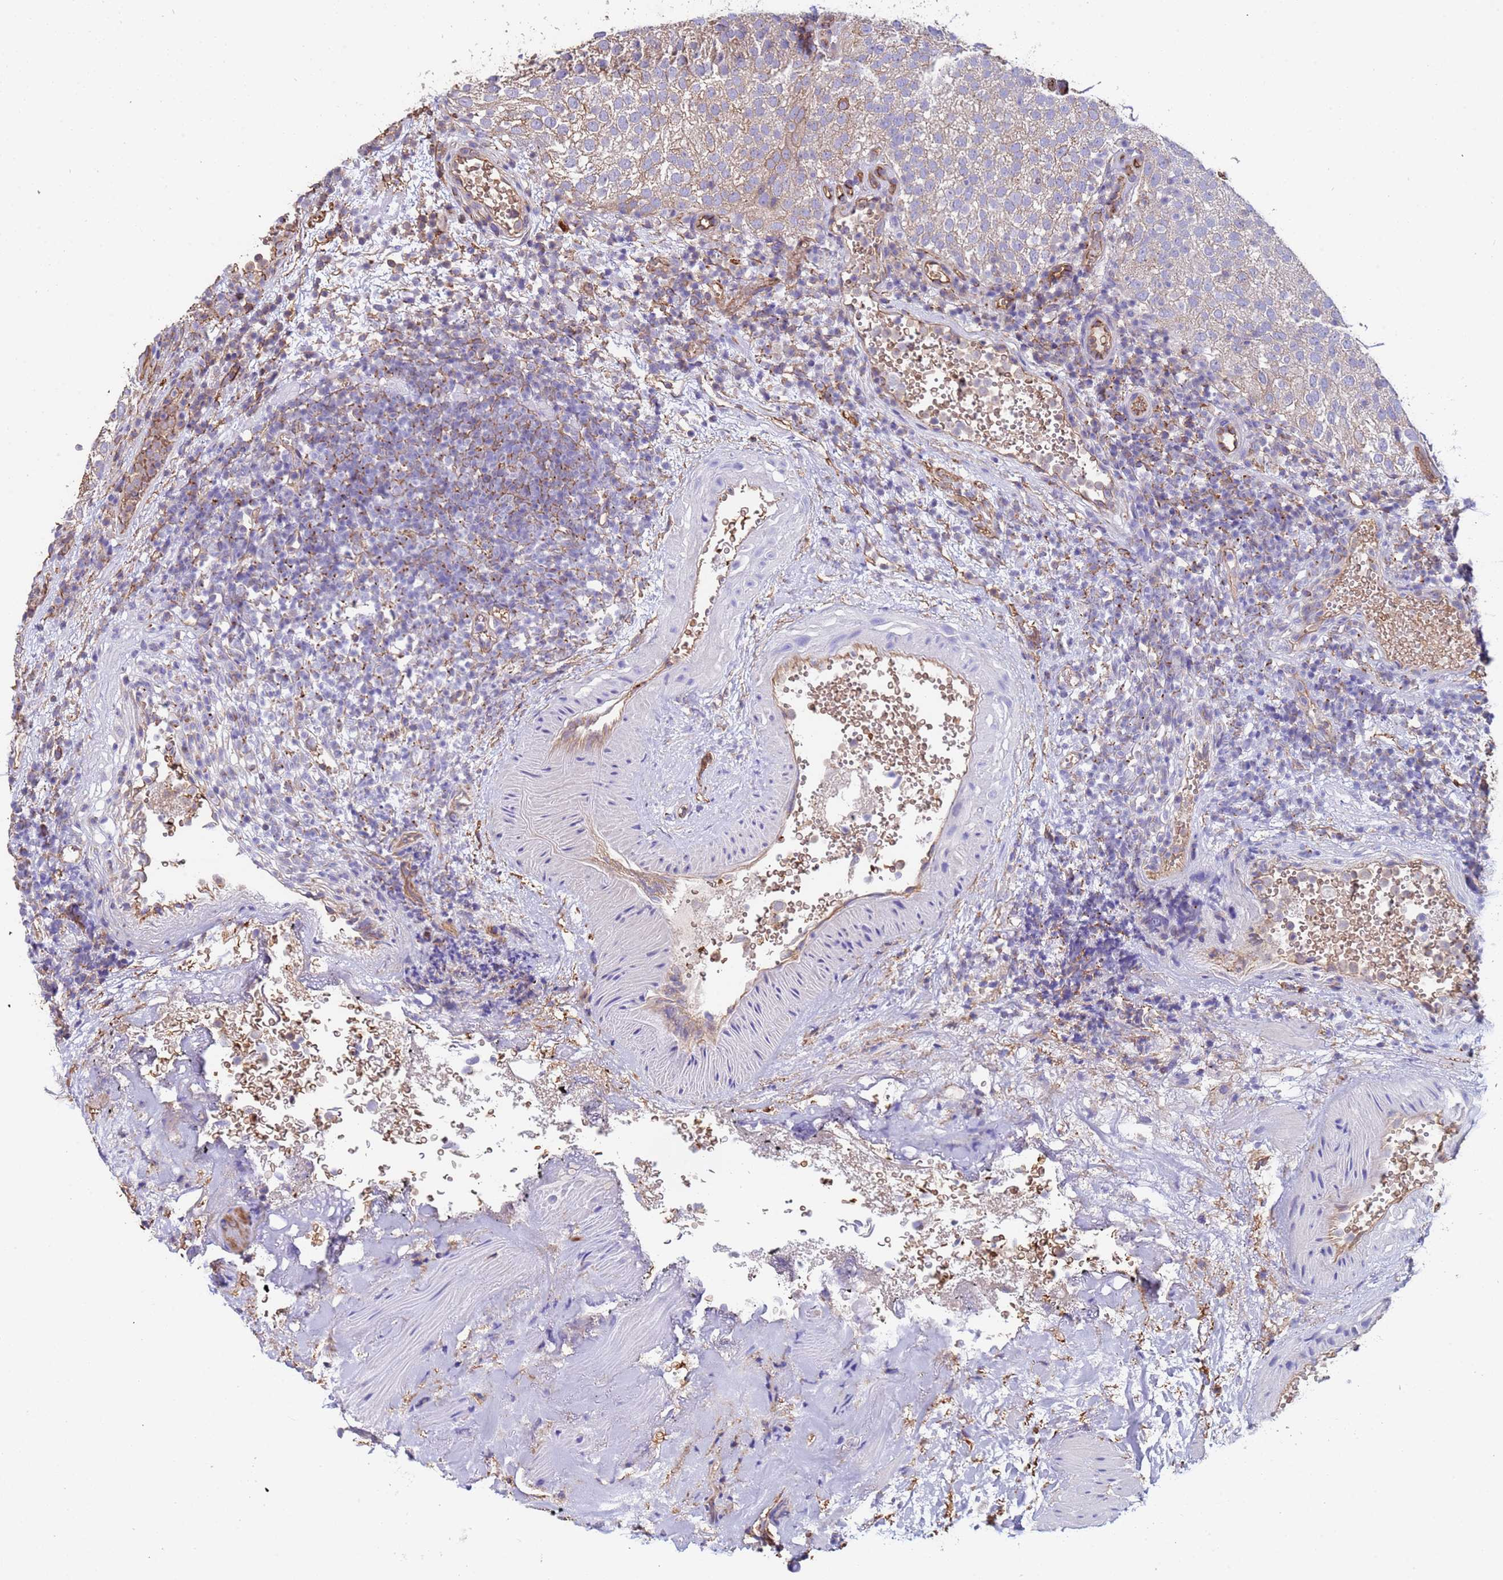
{"staining": {"intensity": "moderate", "quantity": "<25%", "location": "cytoplasmic/membranous"}, "tissue": "urothelial cancer", "cell_type": "Tumor cells", "image_type": "cancer", "snomed": [{"axis": "morphology", "description": "Urothelial carcinoma, Low grade"}, {"axis": "topography", "description": "Urinary bladder"}], "caption": "IHC of low-grade urothelial carcinoma exhibits low levels of moderate cytoplasmic/membranous positivity in approximately <25% of tumor cells. (IHC, brightfield microscopy, high magnification).", "gene": "ZNF248", "patient": {"sex": "male", "age": 78}}